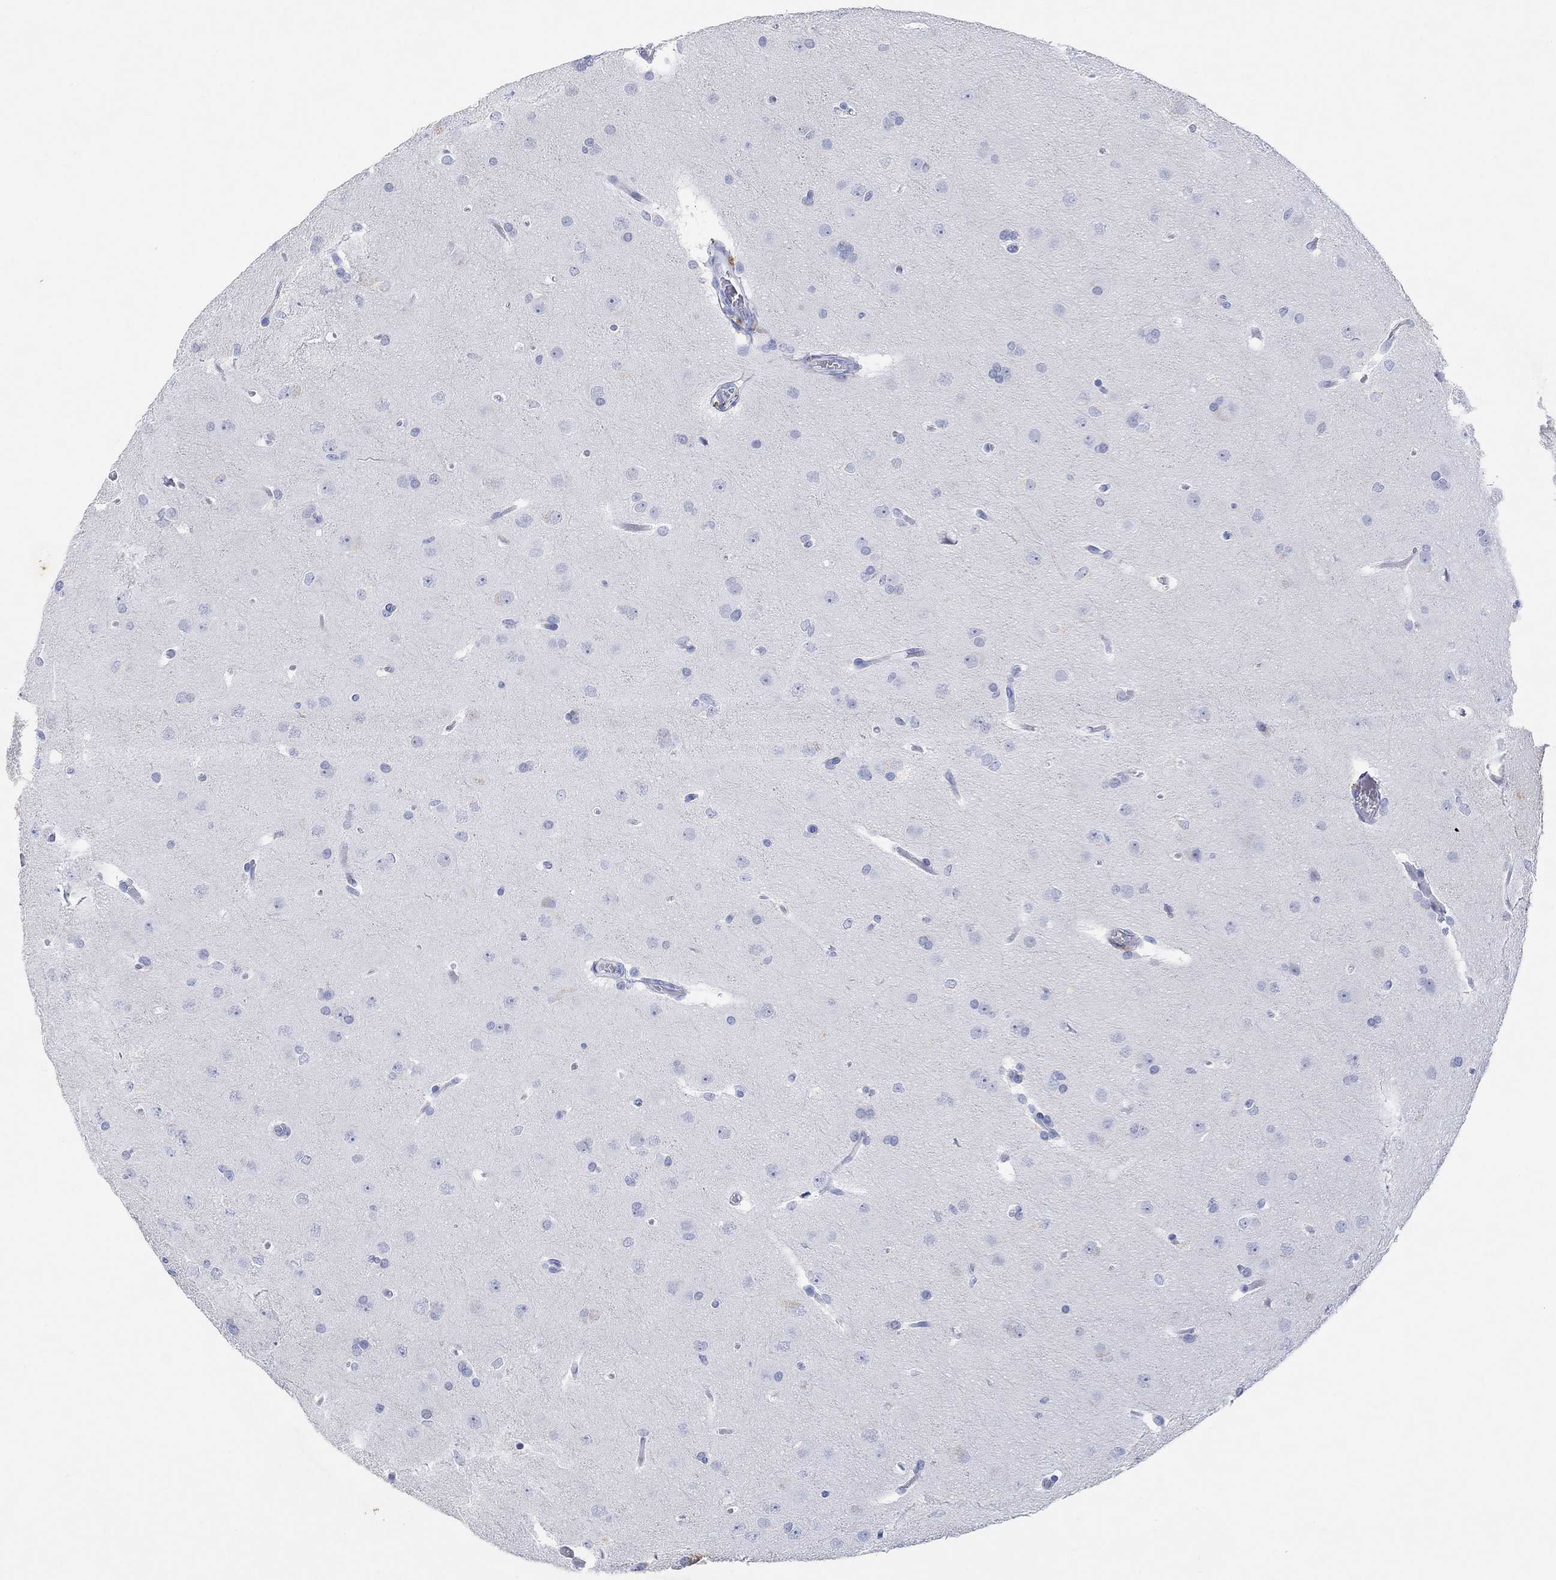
{"staining": {"intensity": "negative", "quantity": "none", "location": "none"}, "tissue": "glioma", "cell_type": "Tumor cells", "image_type": "cancer", "snomed": [{"axis": "morphology", "description": "Glioma, malignant, Low grade"}, {"axis": "topography", "description": "Brain"}], "caption": "Tumor cells are negative for brown protein staining in glioma.", "gene": "TYR", "patient": {"sex": "female", "age": 32}}